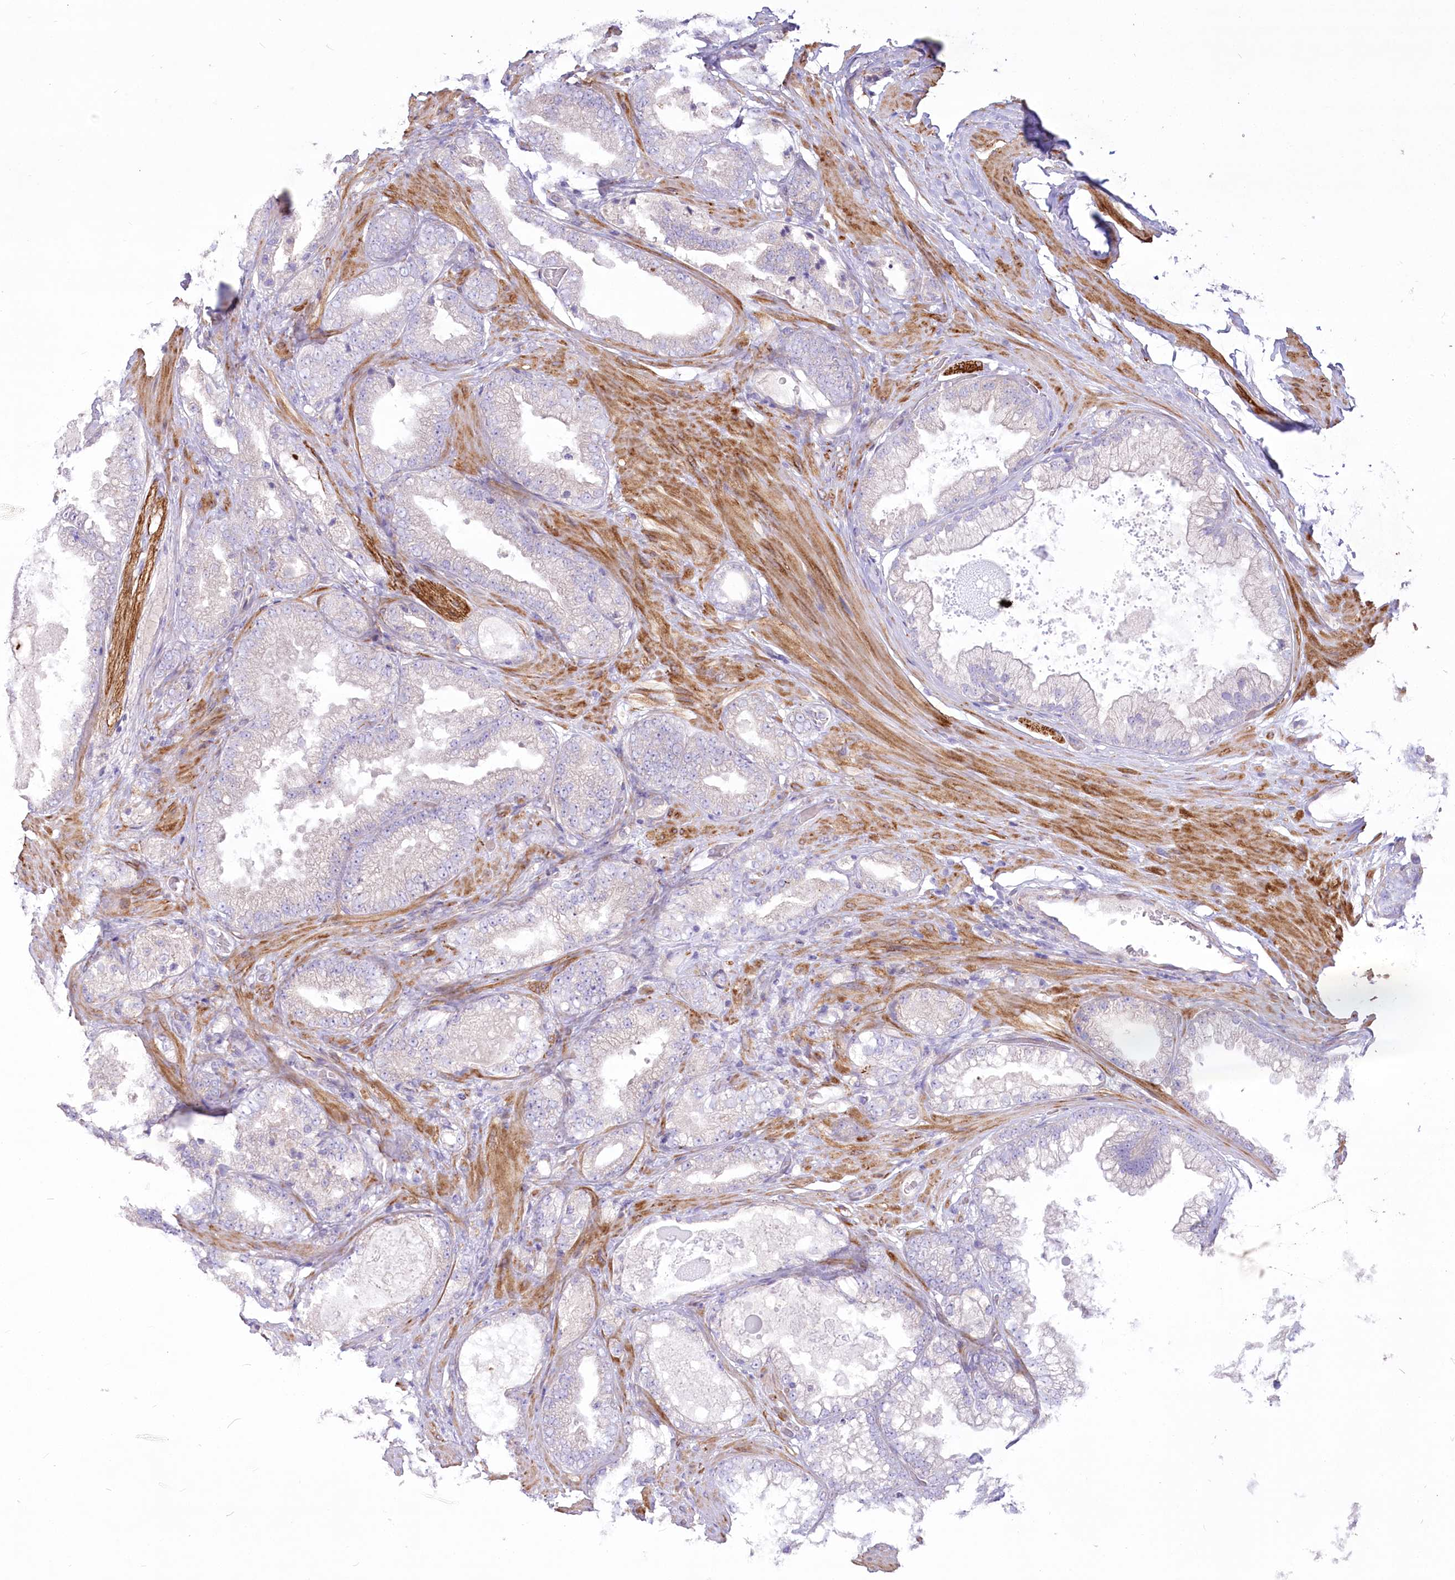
{"staining": {"intensity": "negative", "quantity": "none", "location": "none"}, "tissue": "prostate cancer", "cell_type": "Tumor cells", "image_type": "cancer", "snomed": [{"axis": "morphology", "description": "Adenocarcinoma, High grade"}, {"axis": "topography", "description": "Prostate"}], "caption": "Tumor cells are negative for protein expression in human prostate cancer. (DAB (3,3'-diaminobenzidine) immunohistochemistry, high magnification).", "gene": "ANGPTL3", "patient": {"sex": "male", "age": 58}}